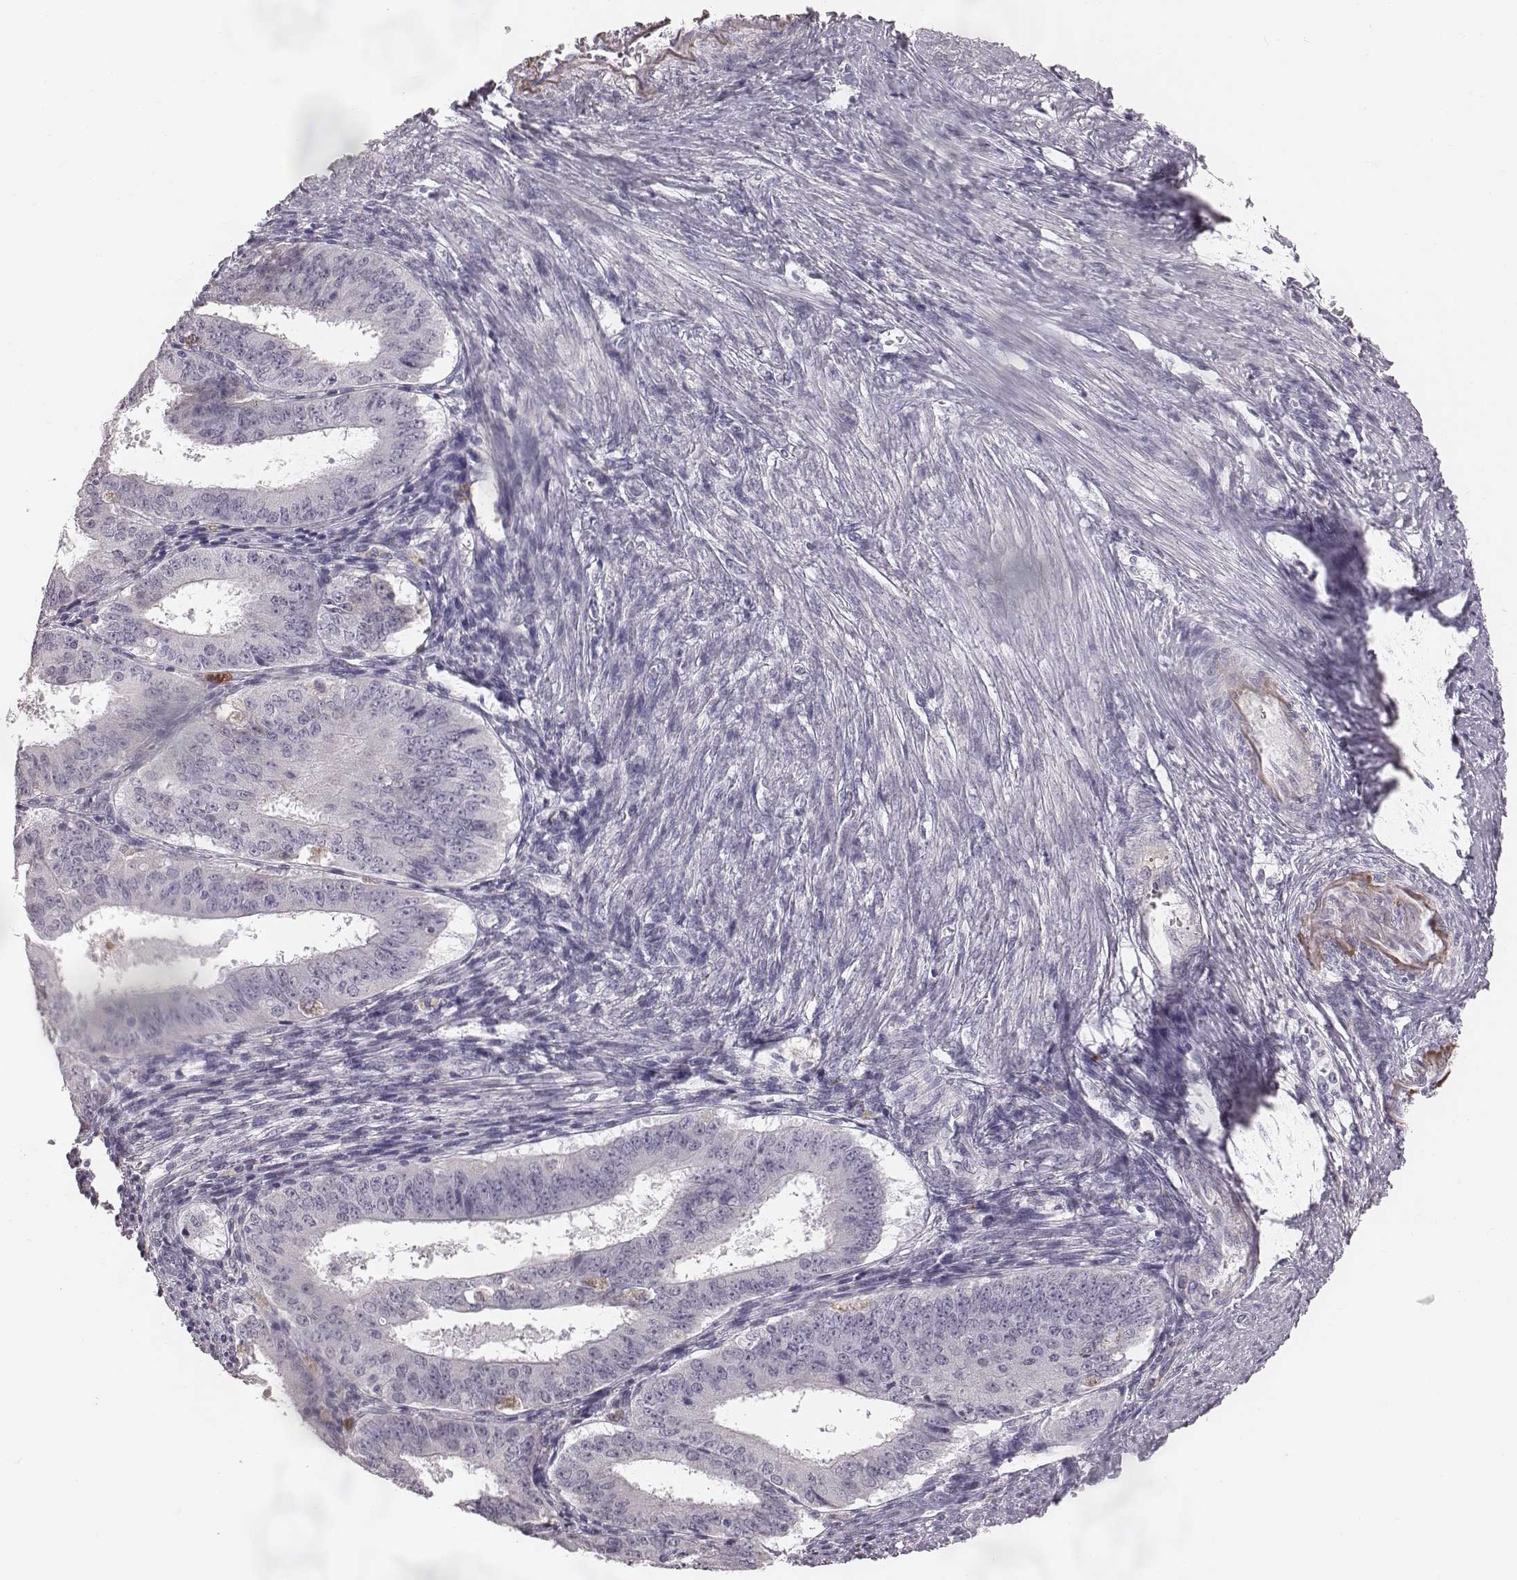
{"staining": {"intensity": "negative", "quantity": "none", "location": "none"}, "tissue": "ovarian cancer", "cell_type": "Tumor cells", "image_type": "cancer", "snomed": [{"axis": "morphology", "description": "Carcinoma, endometroid"}, {"axis": "topography", "description": "Ovary"}], "caption": "An image of endometroid carcinoma (ovarian) stained for a protein shows no brown staining in tumor cells.", "gene": "CFTR", "patient": {"sex": "female", "age": 42}}